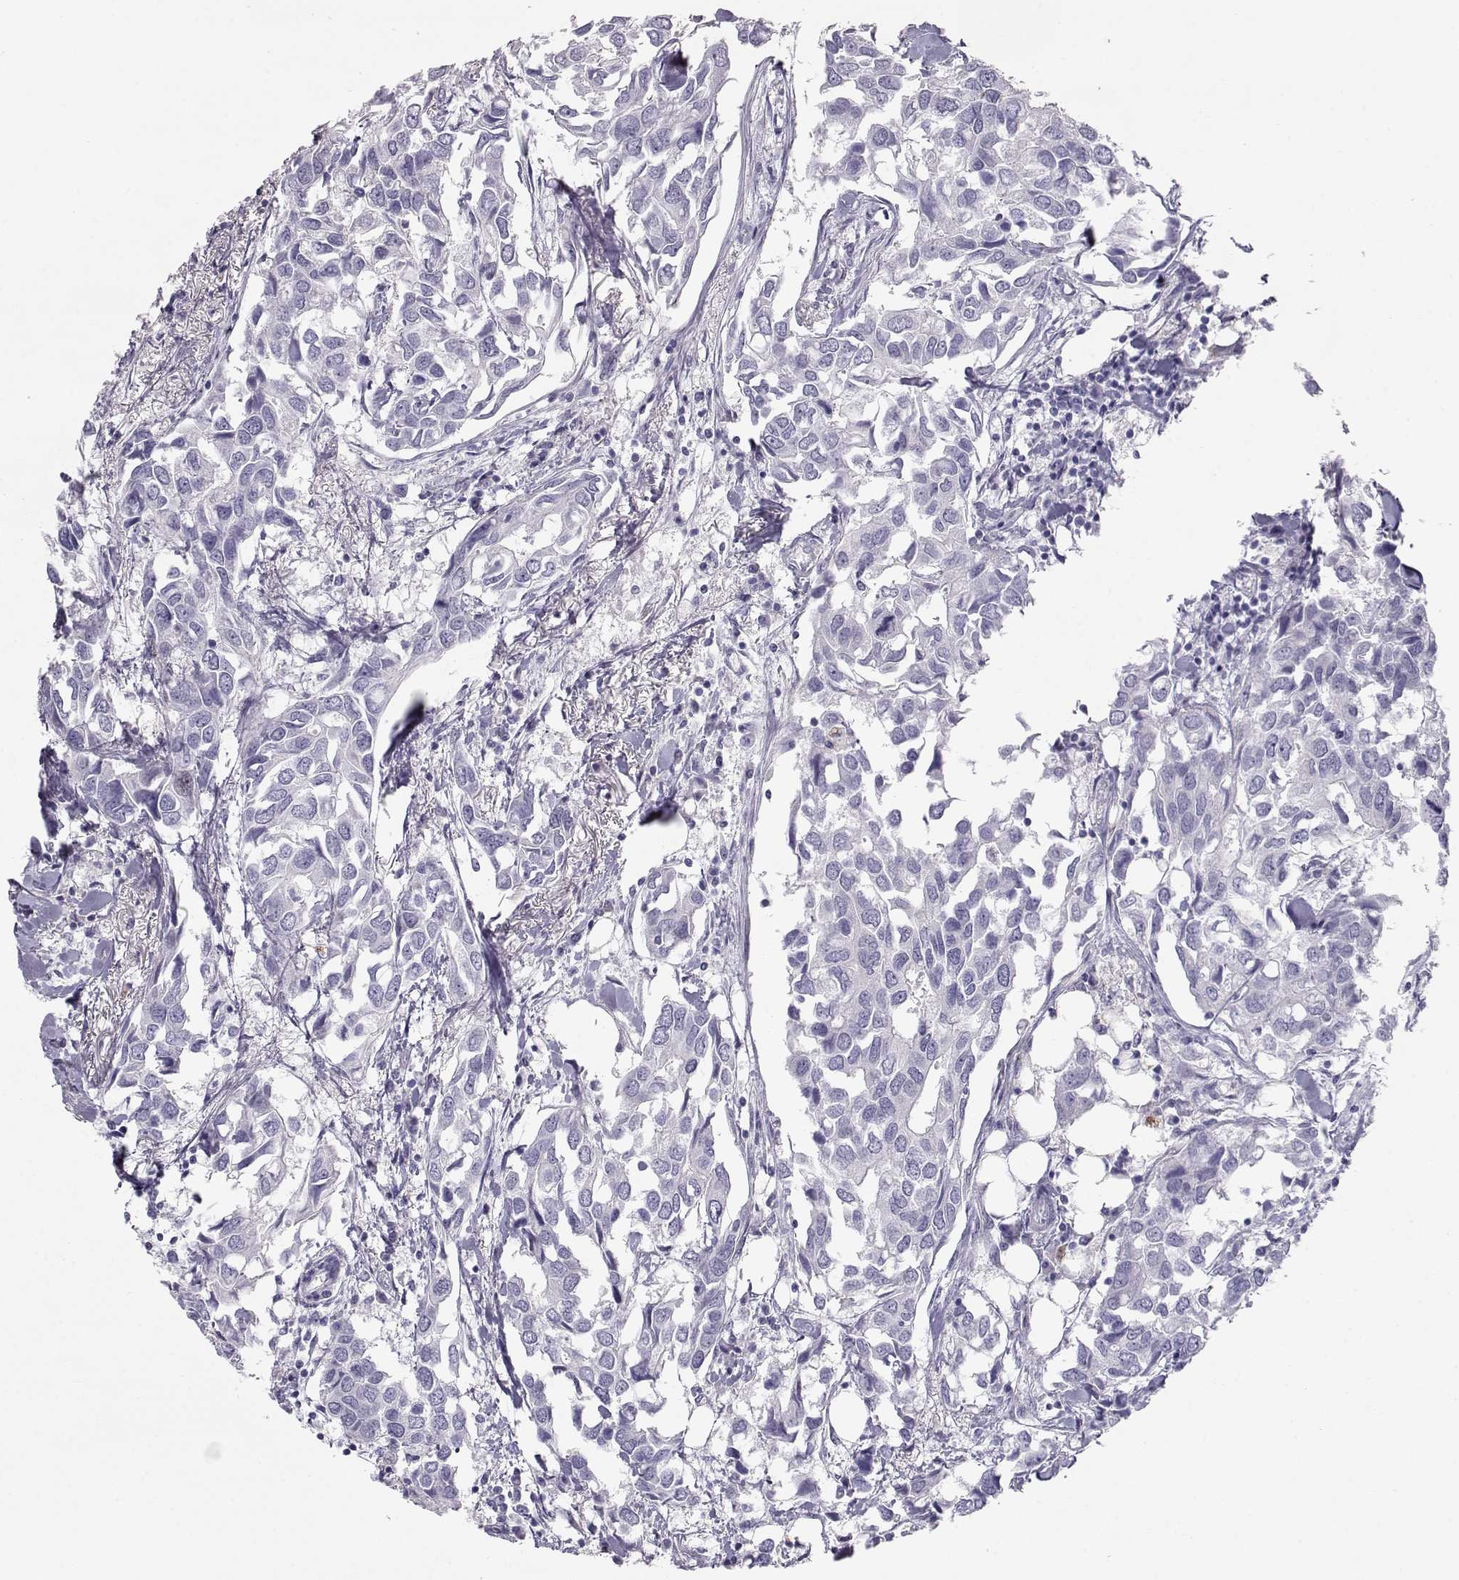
{"staining": {"intensity": "negative", "quantity": "none", "location": "none"}, "tissue": "breast cancer", "cell_type": "Tumor cells", "image_type": "cancer", "snomed": [{"axis": "morphology", "description": "Duct carcinoma"}, {"axis": "topography", "description": "Breast"}], "caption": "This is a photomicrograph of immunohistochemistry (IHC) staining of invasive ductal carcinoma (breast), which shows no staining in tumor cells. (IHC, brightfield microscopy, high magnification).", "gene": "NPVF", "patient": {"sex": "female", "age": 83}}